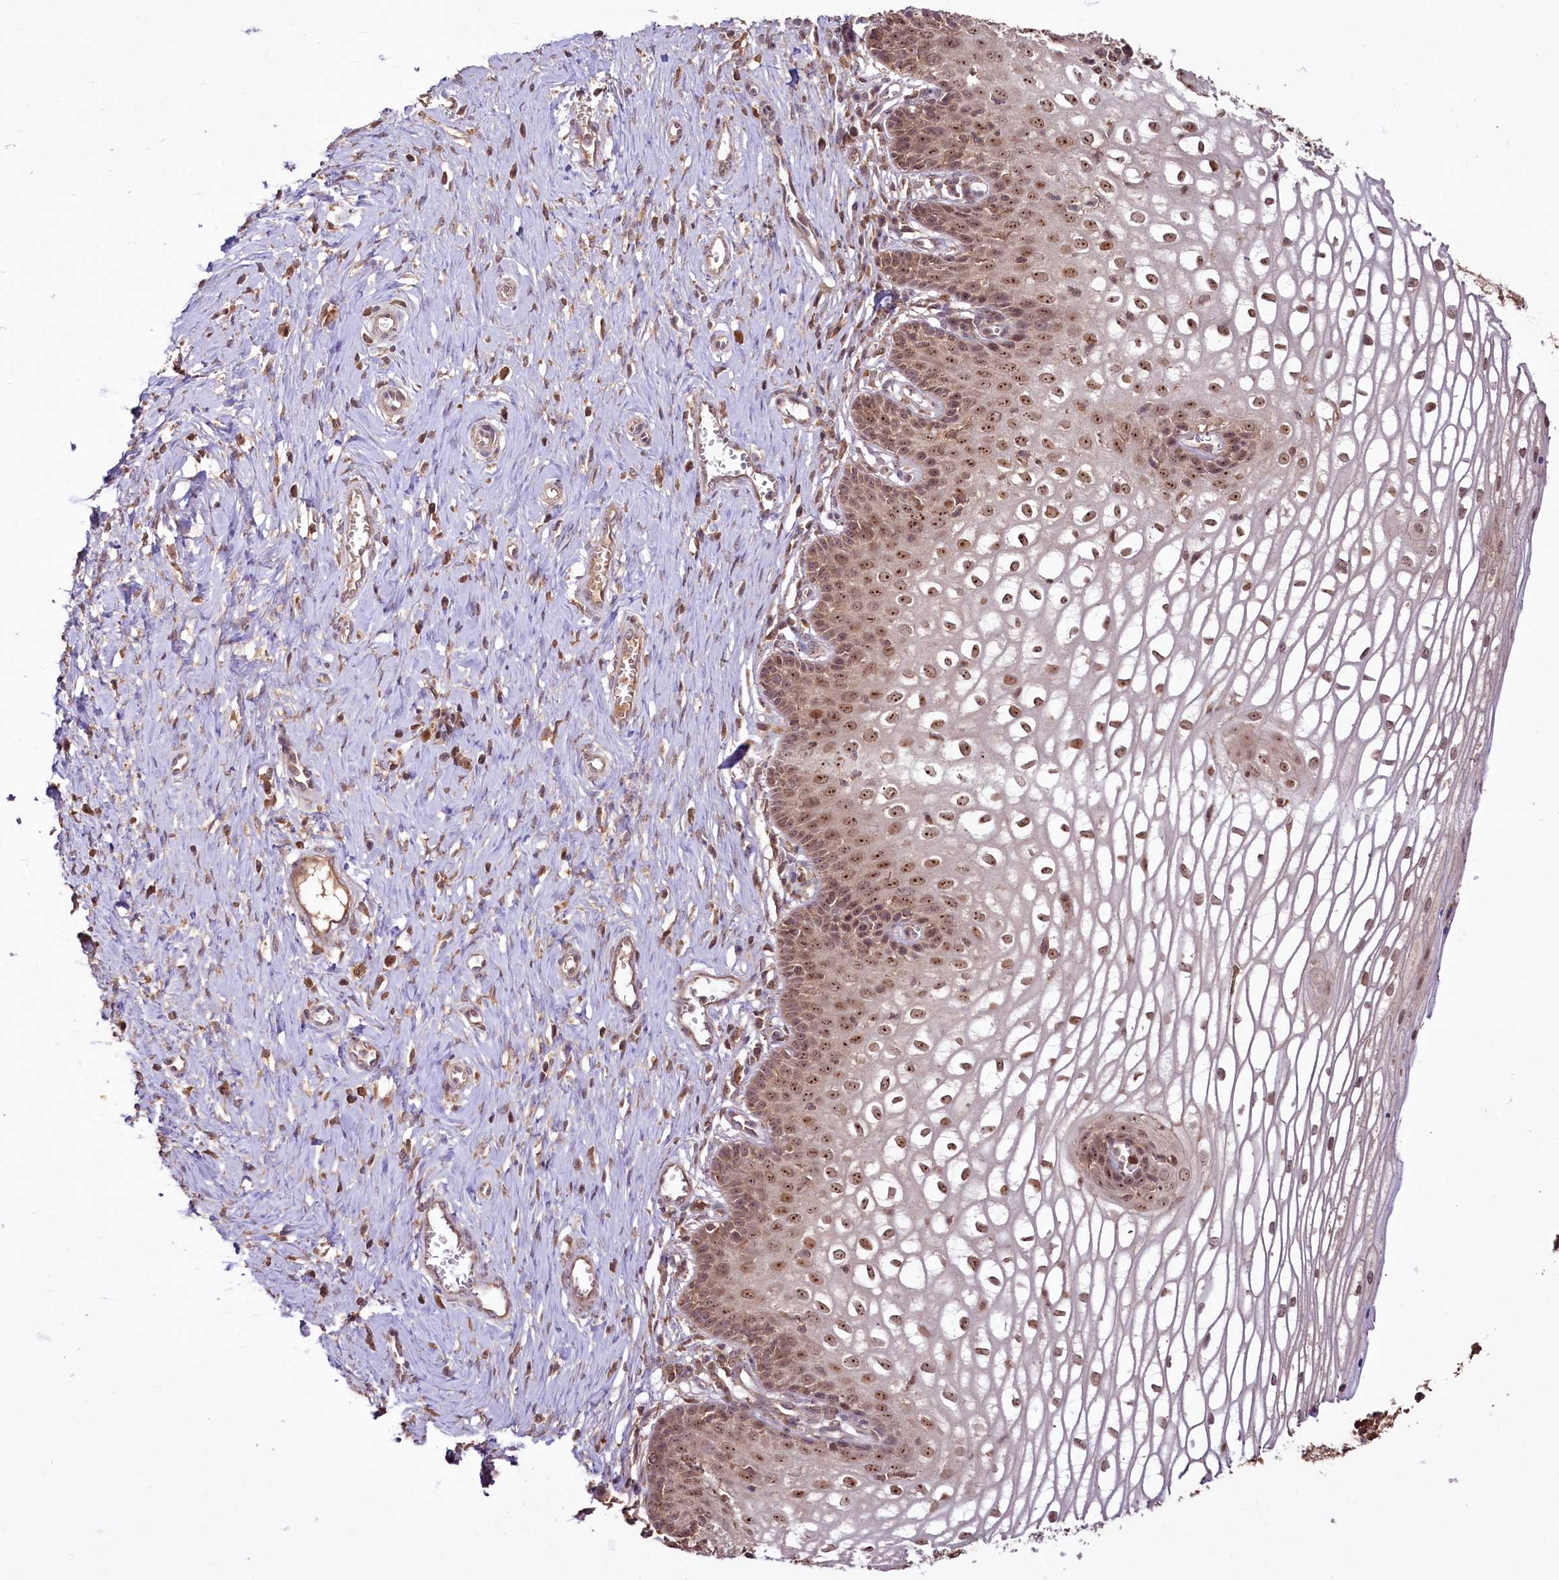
{"staining": {"intensity": "weak", "quantity": ">75%", "location": "cytoplasmic/membranous,nuclear"}, "tissue": "cervix", "cell_type": "Glandular cells", "image_type": "normal", "snomed": [{"axis": "morphology", "description": "Normal tissue, NOS"}, {"axis": "morphology", "description": "Adenocarcinoma, NOS"}, {"axis": "topography", "description": "Cervix"}], "caption": "Benign cervix was stained to show a protein in brown. There is low levels of weak cytoplasmic/membranous,nuclear expression in approximately >75% of glandular cells.", "gene": "RRP8", "patient": {"sex": "female", "age": 29}}